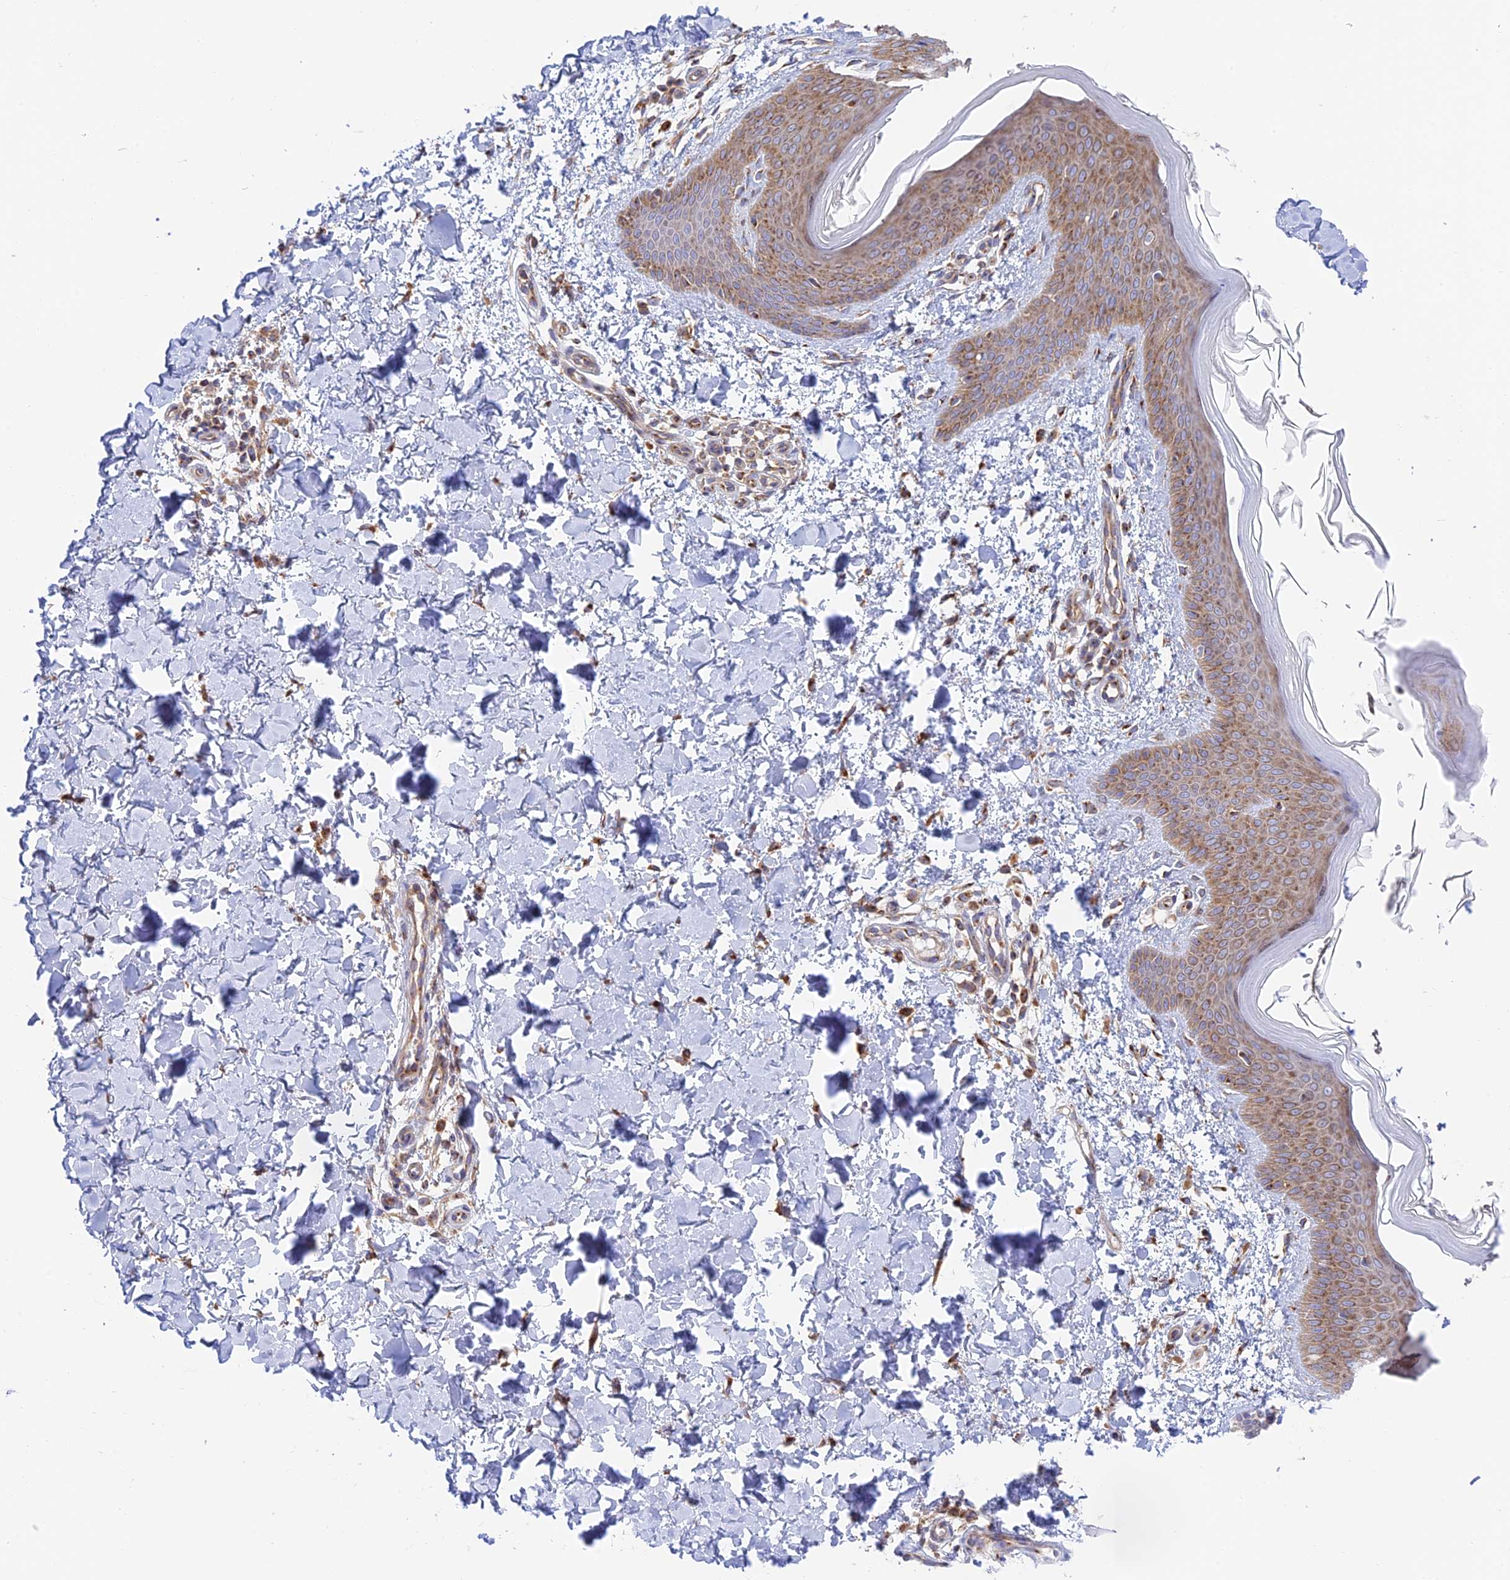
{"staining": {"intensity": "moderate", "quantity": ">75%", "location": "cytoplasmic/membranous"}, "tissue": "skin", "cell_type": "Fibroblasts", "image_type": "normal", "snomed": [{"axis": "morphology", "description": "Normal tissue, NOS"}, {"axis": "topography", "description": "Skin"}], "caption": "Brown immunohistochemical staining in normal human skin demonstrates moderate cytoplasmic/membranous positivity in about >75% of fibroblasts. The staining was performed using DAB (3,3'-diaminobenzidine) to visualize the protein expression in brown, while the nuclei were stained in blue with hematoxylin (Magnification: 20x).", "gene": "GOLGA3", "patient": {"sex": "male", "age": 36}}